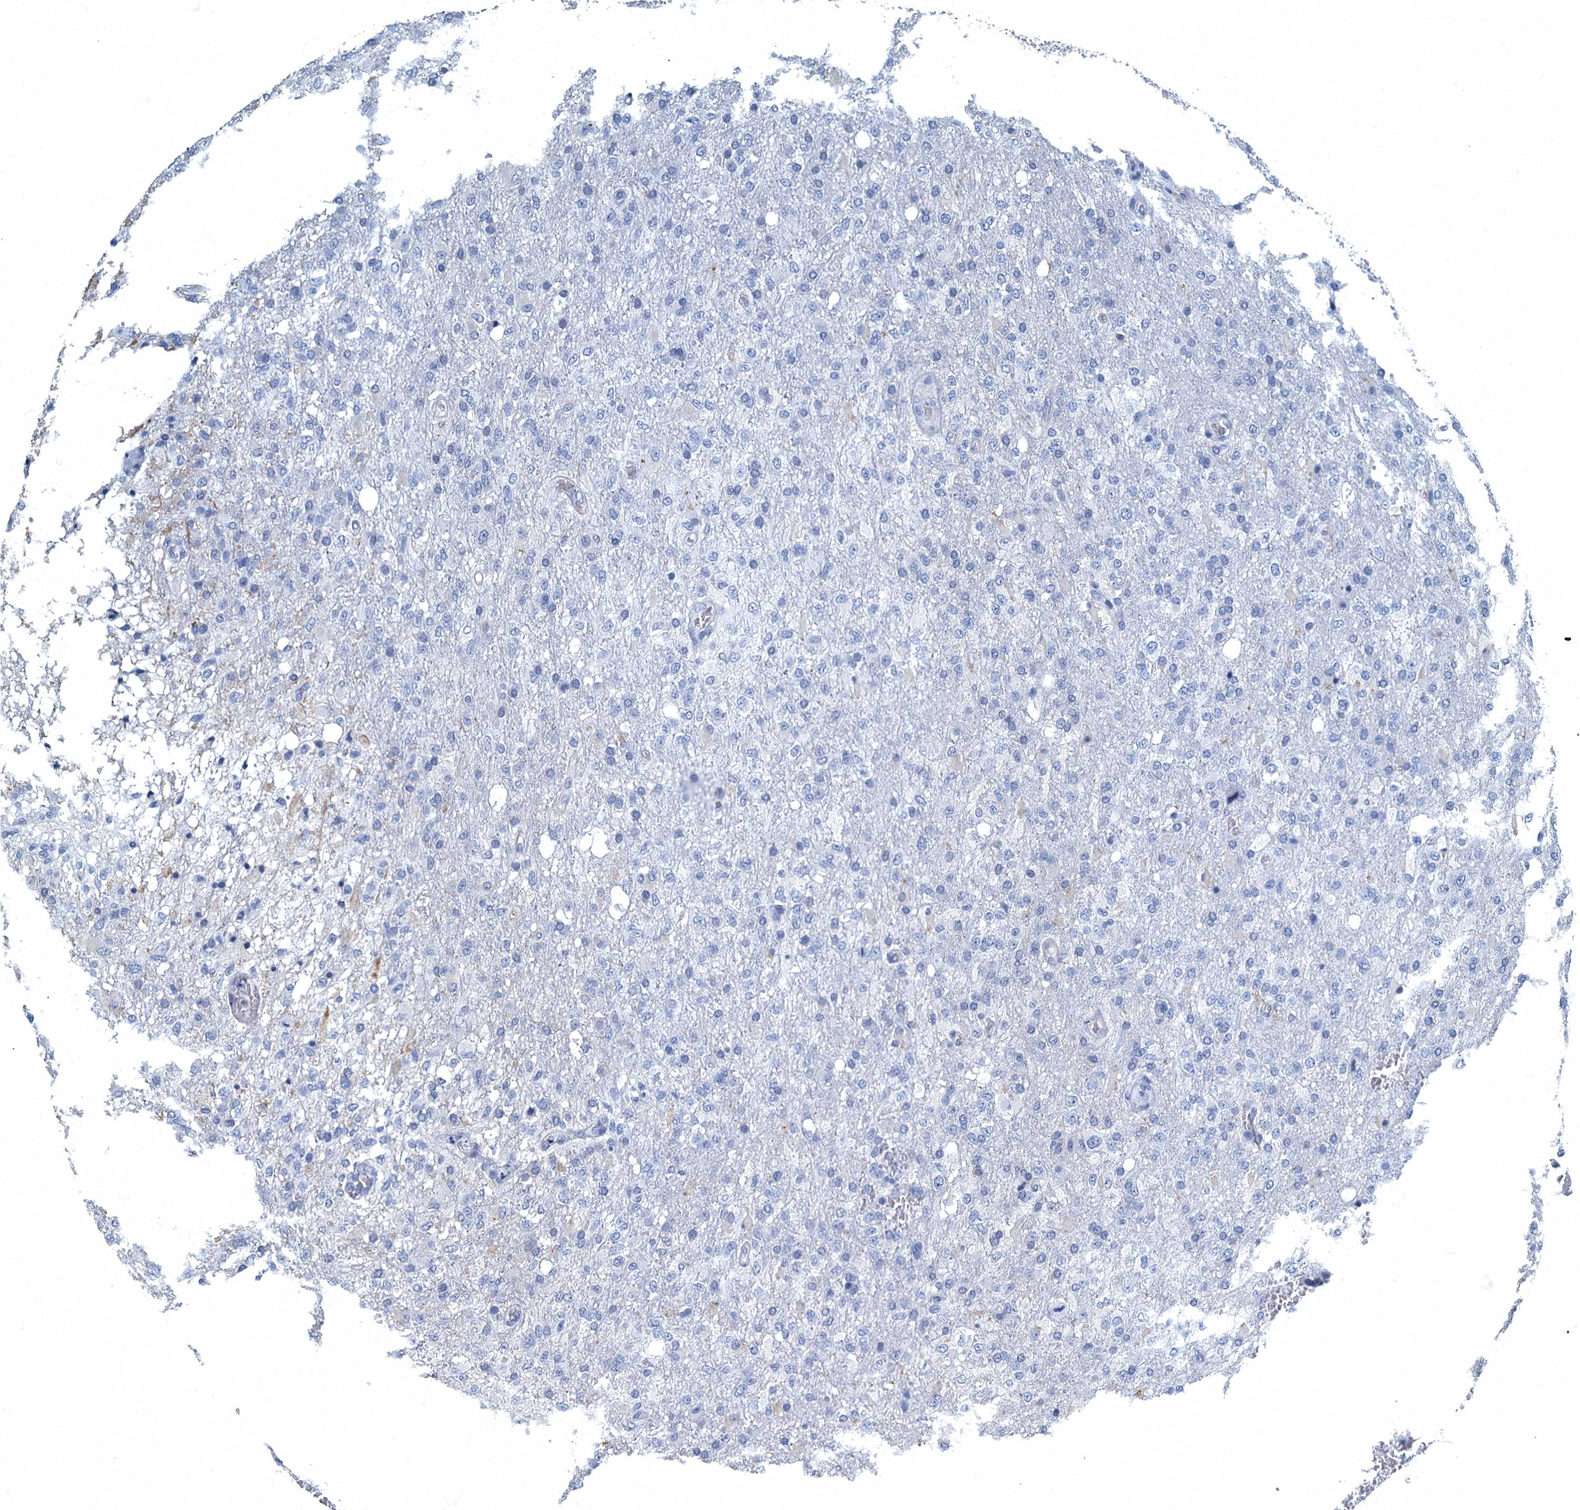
{"staining": {"intensity": "negative", "quantity": "none", "location": "none"}, "tissue": "glioma", "cell_type": "Tumor cells", "image_type": "cancer", "snomed": [{"axis": "morphology", "description": "Glioma, malignant, High grade"}, {"axis": "topography", "description": "Brain"}], "caption": "Immunohistochemistry image of human malignant glioma (high-grade) stained for a protein (brown), which exhibits no staining in tumor cells. The staining was performed using DAB (3,3'-diaminobenzidine) to visualize the protein expression in brown, while the nuclei were stained in blue with hematoxylin (Magnification: 20x).", "gene": "GADL1", "patient": {"sex": "female", "age": 74}}